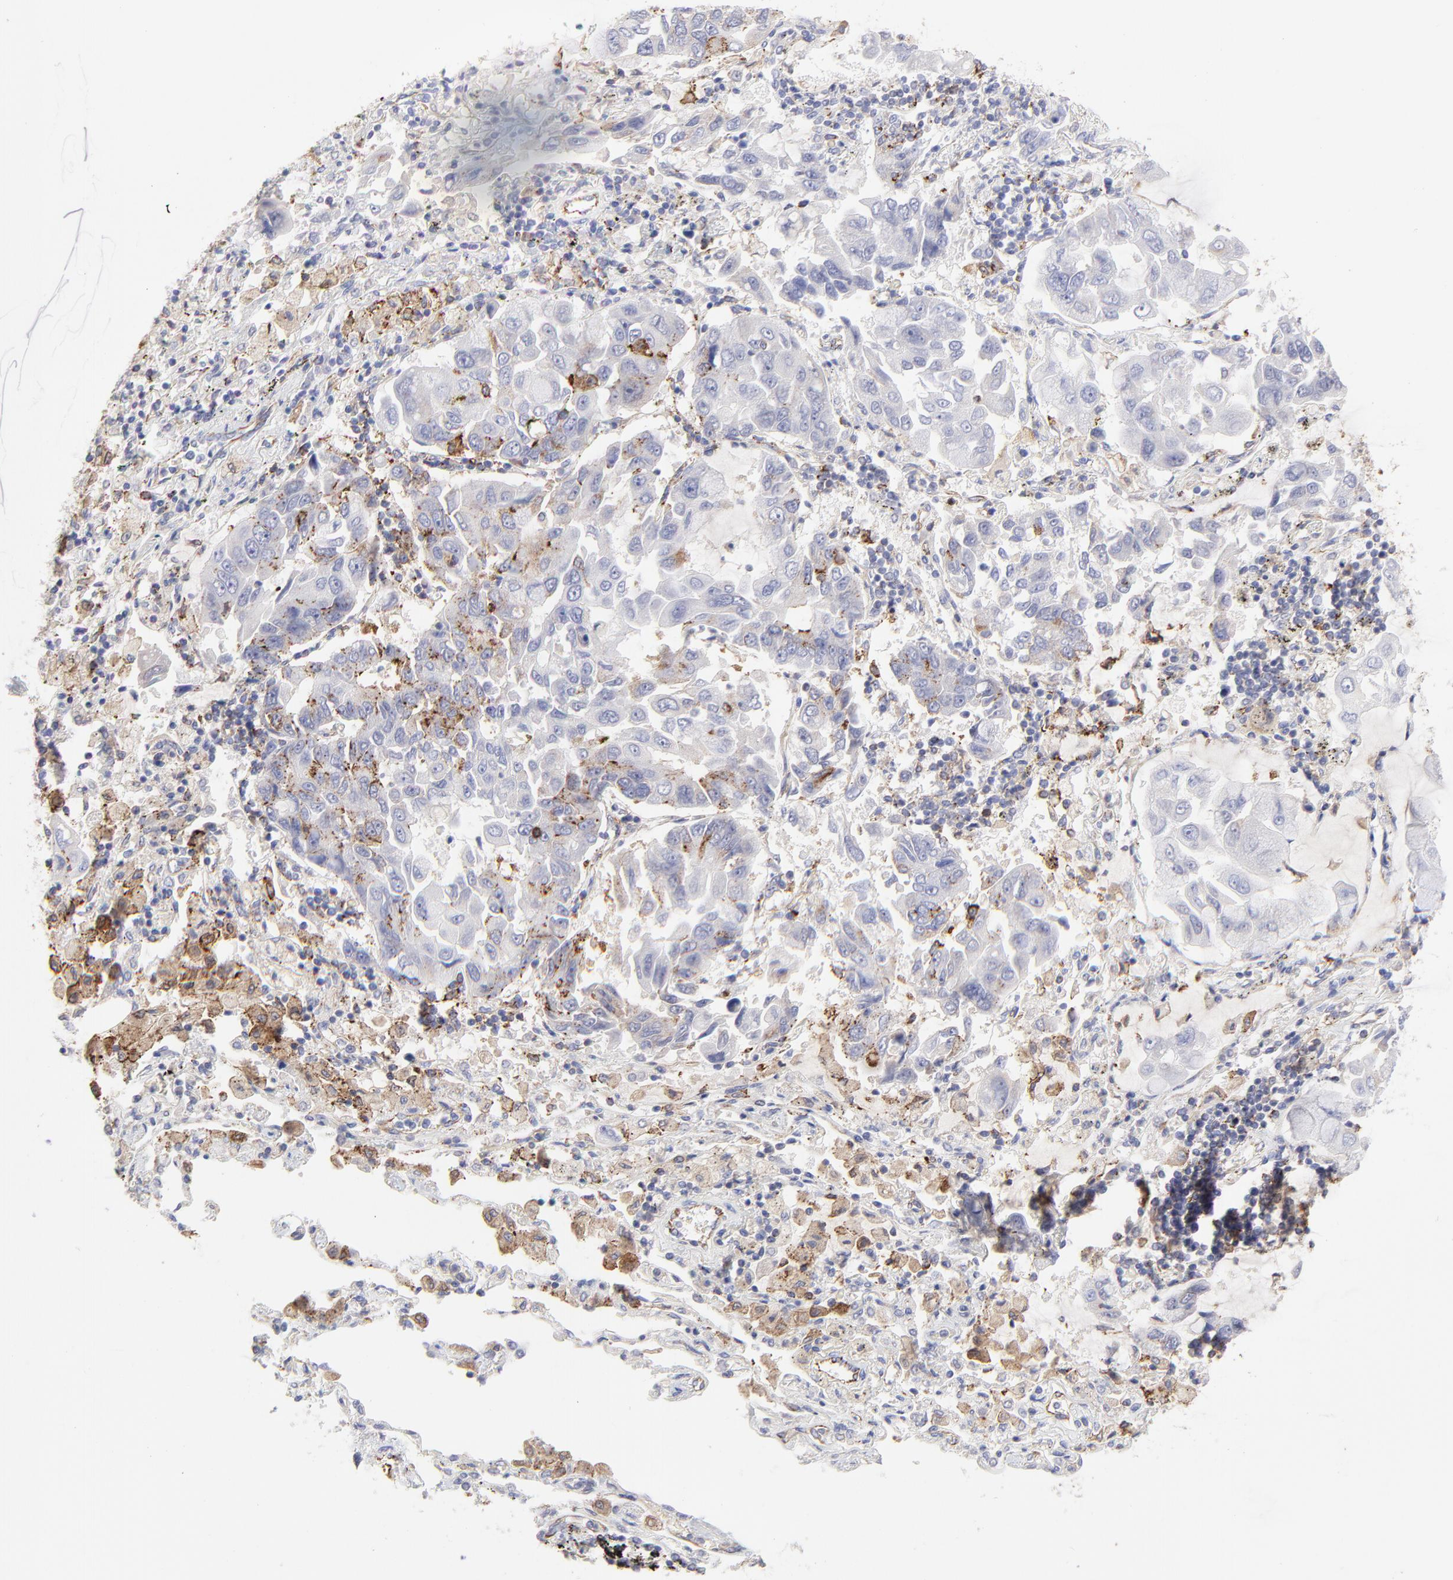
{"staining": {"intensity": "moderate", "quantity": "<25%", "location": "cytoplasmic/membranous"}, "tissue": "lung cancer", "cell_type": "Tumor cells", "image_type": "cancer", "snomed": [{"axis": "morphology", "description": "Adenocarcinoma, NOS"}, {"axis": "topography", "description": "Lung"}], "caption": "An immunohistochemistry (IHC) photomicrograph of neoplastic tissue is shown. Protein staining in brown shows moderate cytoplasmic/membranous positivity in lung cancer (adenocarcinoma) within tumor cells.", "gene": "COX8C", "patient": {"sex": "male", "age": 64}}